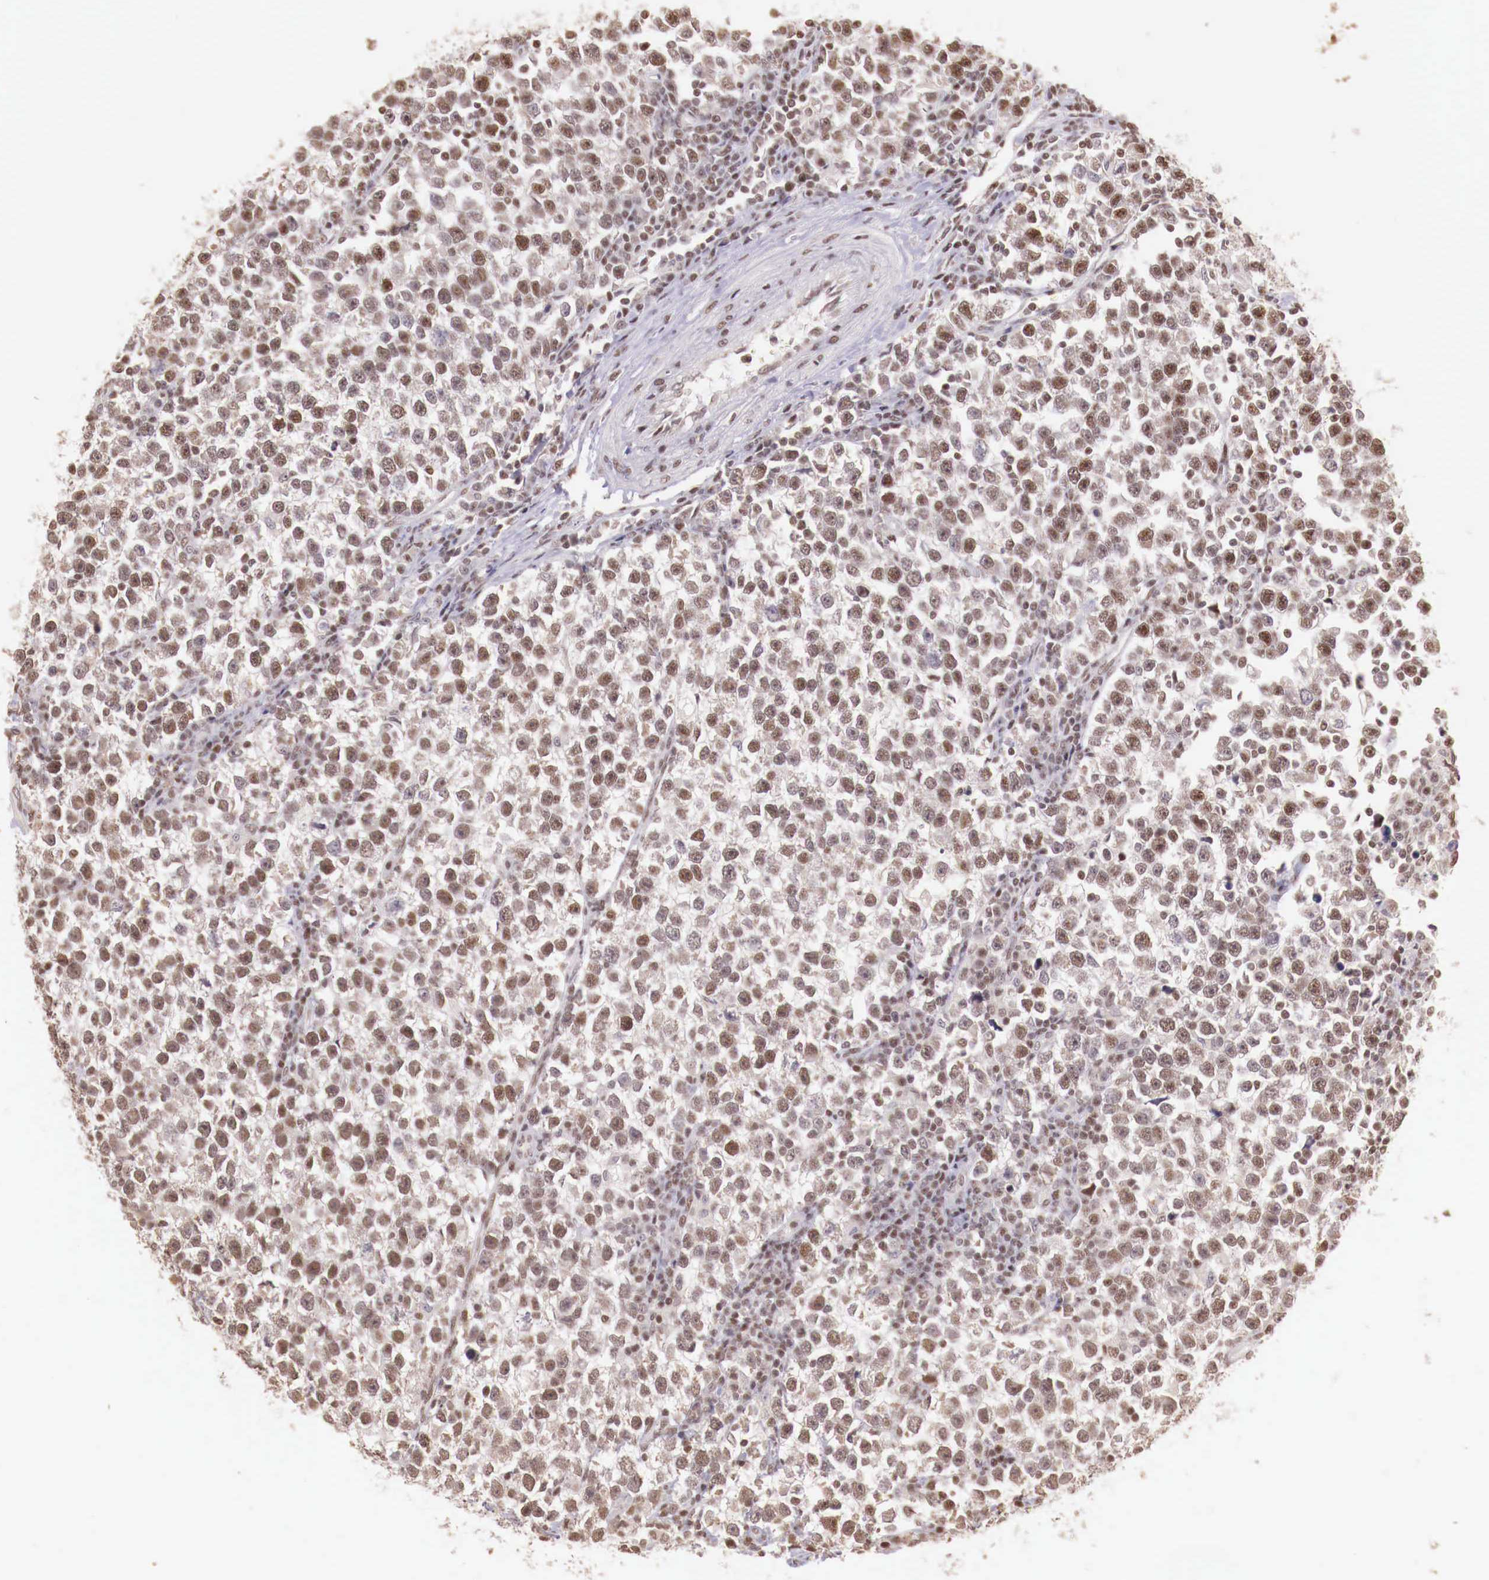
{"staining": {"intensity": "weak", "quantity": ">75%", "location": "nuclear"}, "tissue": "testis cancer", "cell_type": "Tumor cells", "image_type": "cancer", "snomed": [{"axis": "morphology", "description": "Seminoma, NOS"}, {"axis": "topography", "description": "Testis"}], "caption": "Immunohistochemistry micrograph of neoplastic tissue: human seminoma (testis) stained using immunohistochemistry displays low levels of weak protein expression localized specifically in the nuclear of tumor cells, appearing as a nuclear brown color.", "gene": "SP1", "patient": {"sex": "male", "age": 43}}